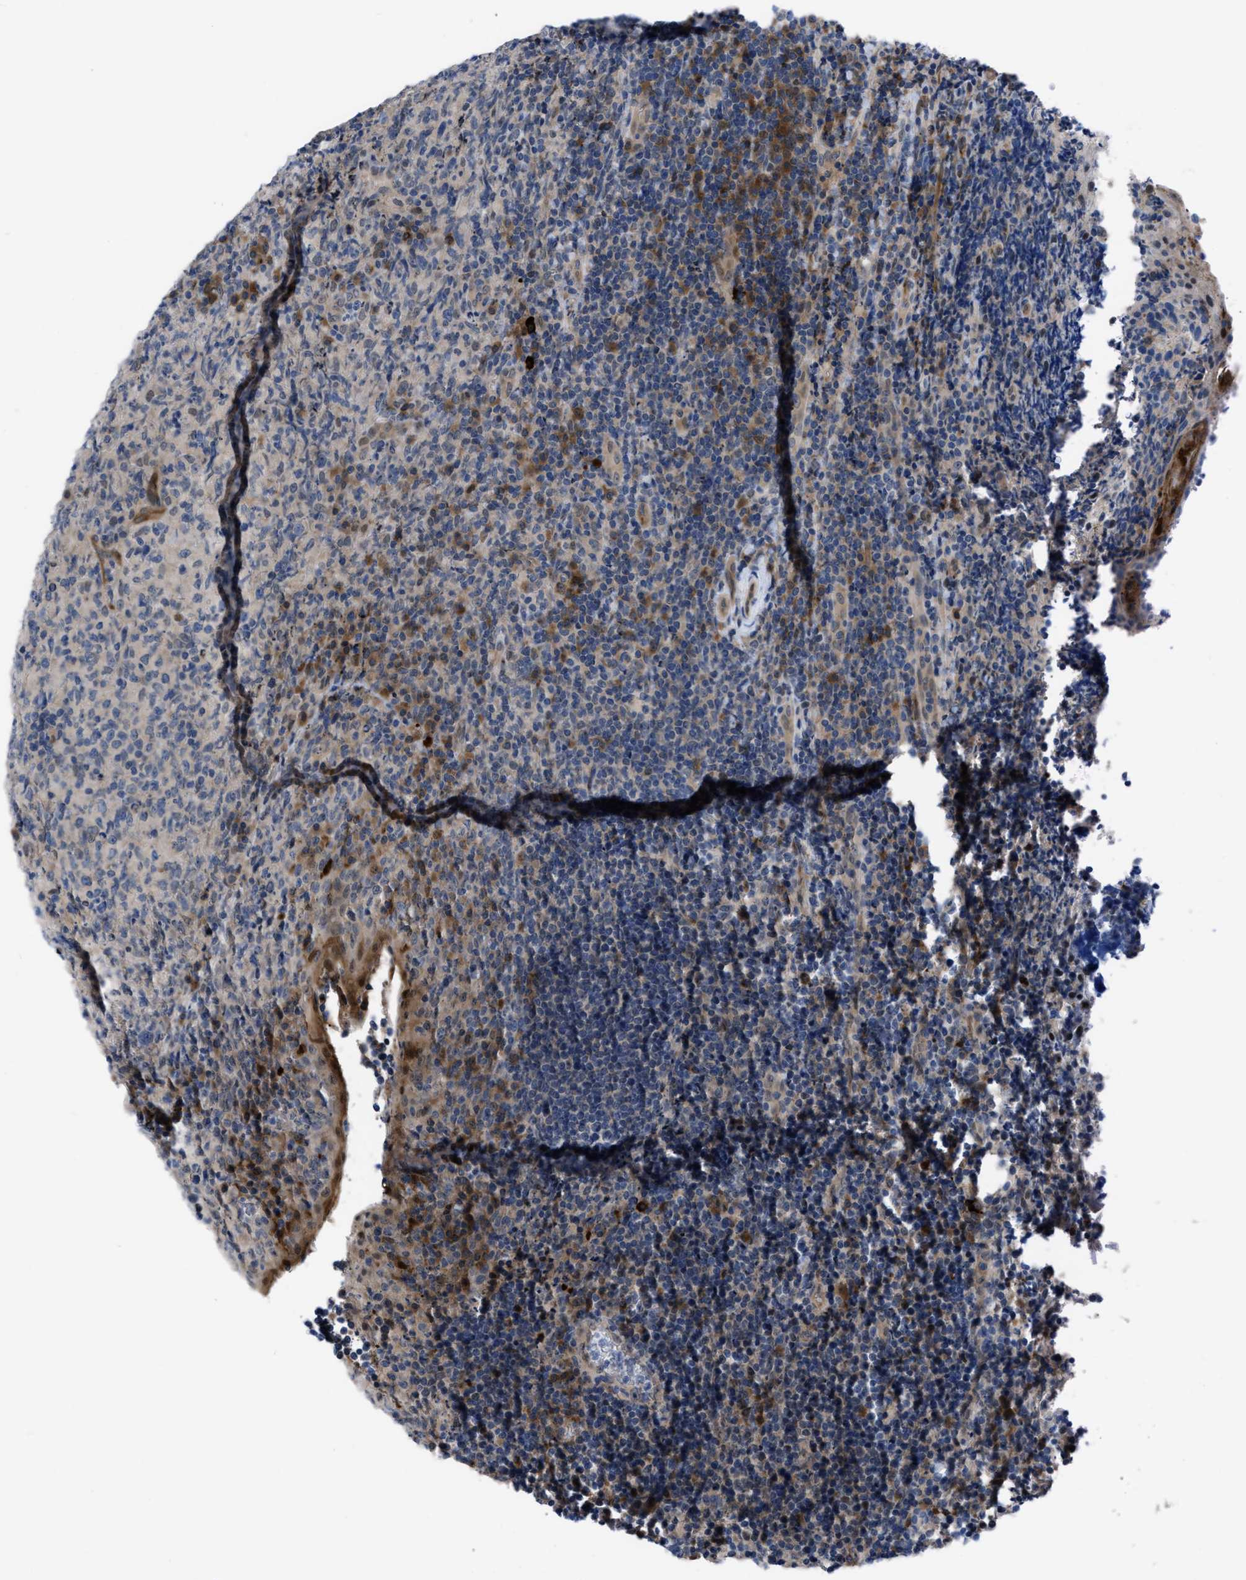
{"staining": {"intensity": "negative", "quantity": "none", "location": "none"}, "tissue": "lymphoma", "cell_type": "Tumor cells", "image_type": "cancer", "snomed": [{"axis": "morphology", "description": "Malignant lymphoma, non-Hodgkin's type, High grade"}, {"axis": "topography", "description": "Tonsil"}], "caption": "Tumor cells show no significant protein staining in lymphoma. (DAB (3,3'-diaminobenzidine) immunohistochemistry visualized using brightfield microscopy, high magnification).", "gene": "IL17RE", "patient": {"sex": "female", "age": 36}}